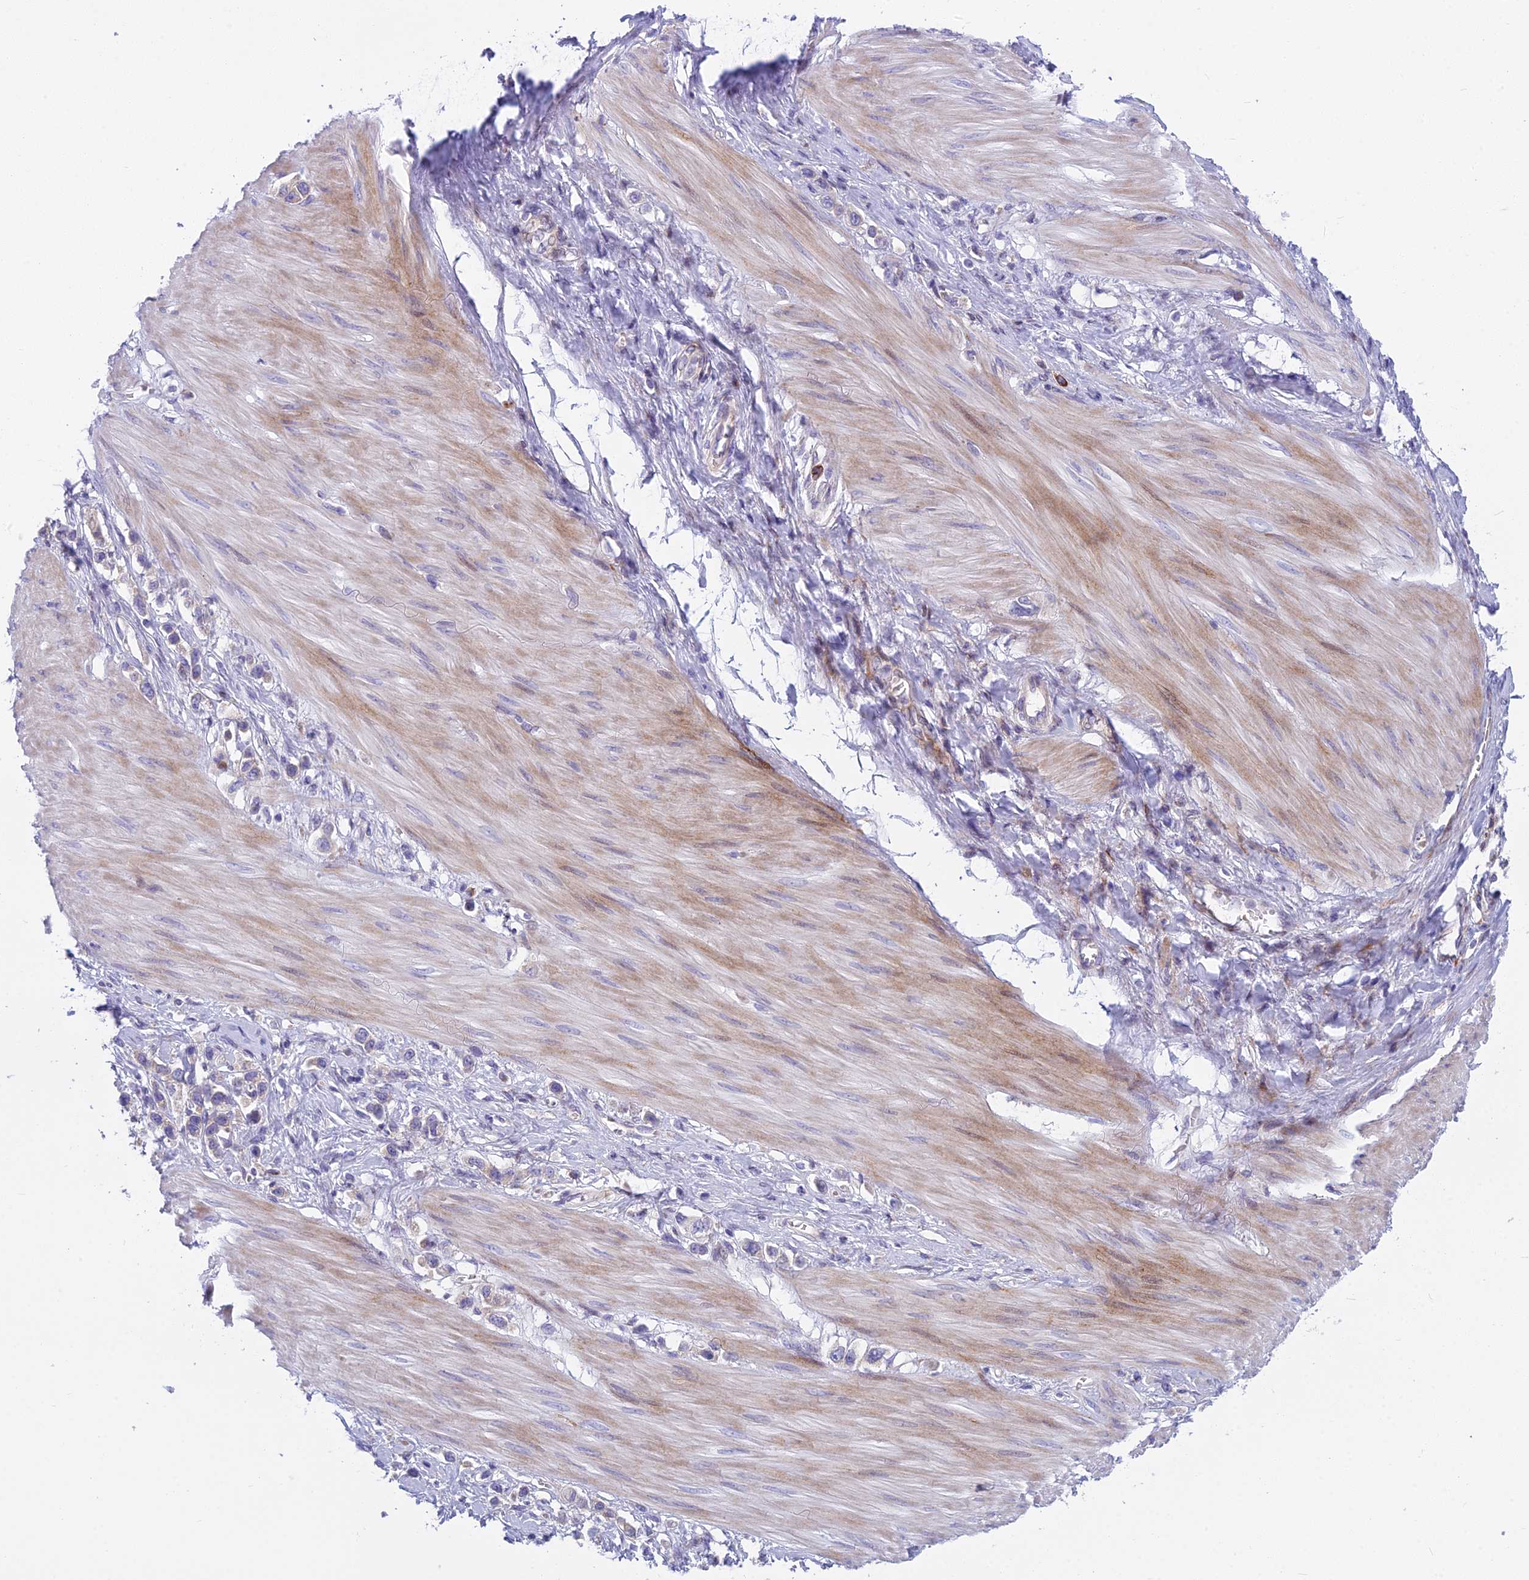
{"staining": {"intensity": "negative", "quantity": "none", "location": "none"}, "tissue": "stomach cancer", "cell_type": "Tumor cells", "image_type": "cancer", "snomed": [{"axis": "morphology", "description": "Adenocarcinoma, NOS"}, {"axis": "topography", "description": "Stomach"}], "caption": "A high-resolution photomicrograph shows immunohistochemistry staining of stomach adenocarcinoma, which reveals no significant expression in tumor cells.", "gene": "PCDHB14", "patient": {"sex": "female", "age": 65}}